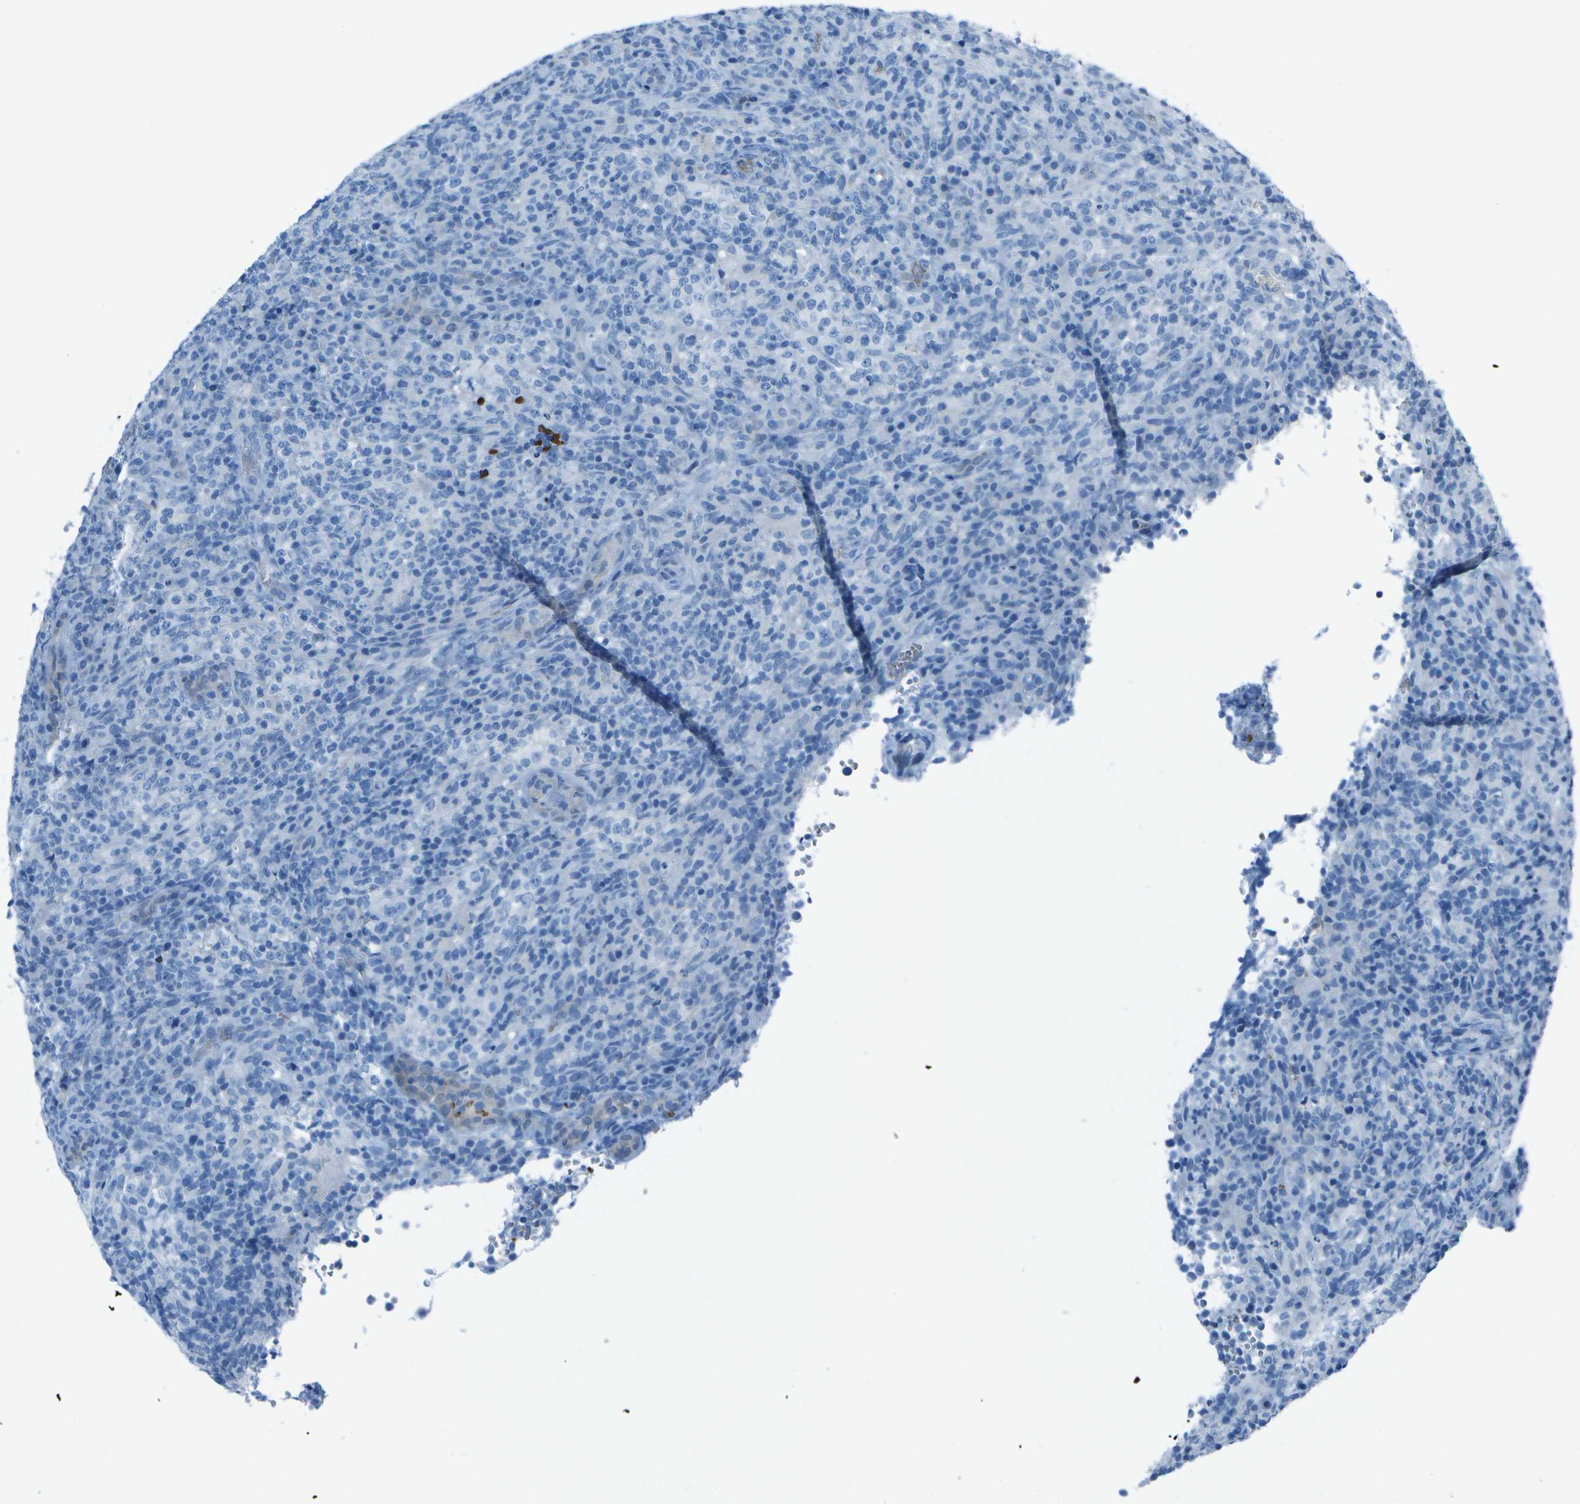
{"staining": {"intensity": "negative", "quantity": "none", "location": "none"}, "tissue": "lymphoma", "cell_type": "Tumor cells", "image_type": "cancer", "snomed": [{"axis": "morphology", "description": "Malignant lymphoma, non-Hodgkin's type, High grade"}, {"axis": "topography", "description": "Lymph node"}], "caption": "Histopathology image shows no significant protein expression in tumor cells of lymphoma. (Brightfield microscopy of DAB IHC at high magnification).", "gene": "ASL", "patient": {"sex": "female", "age": 76}}